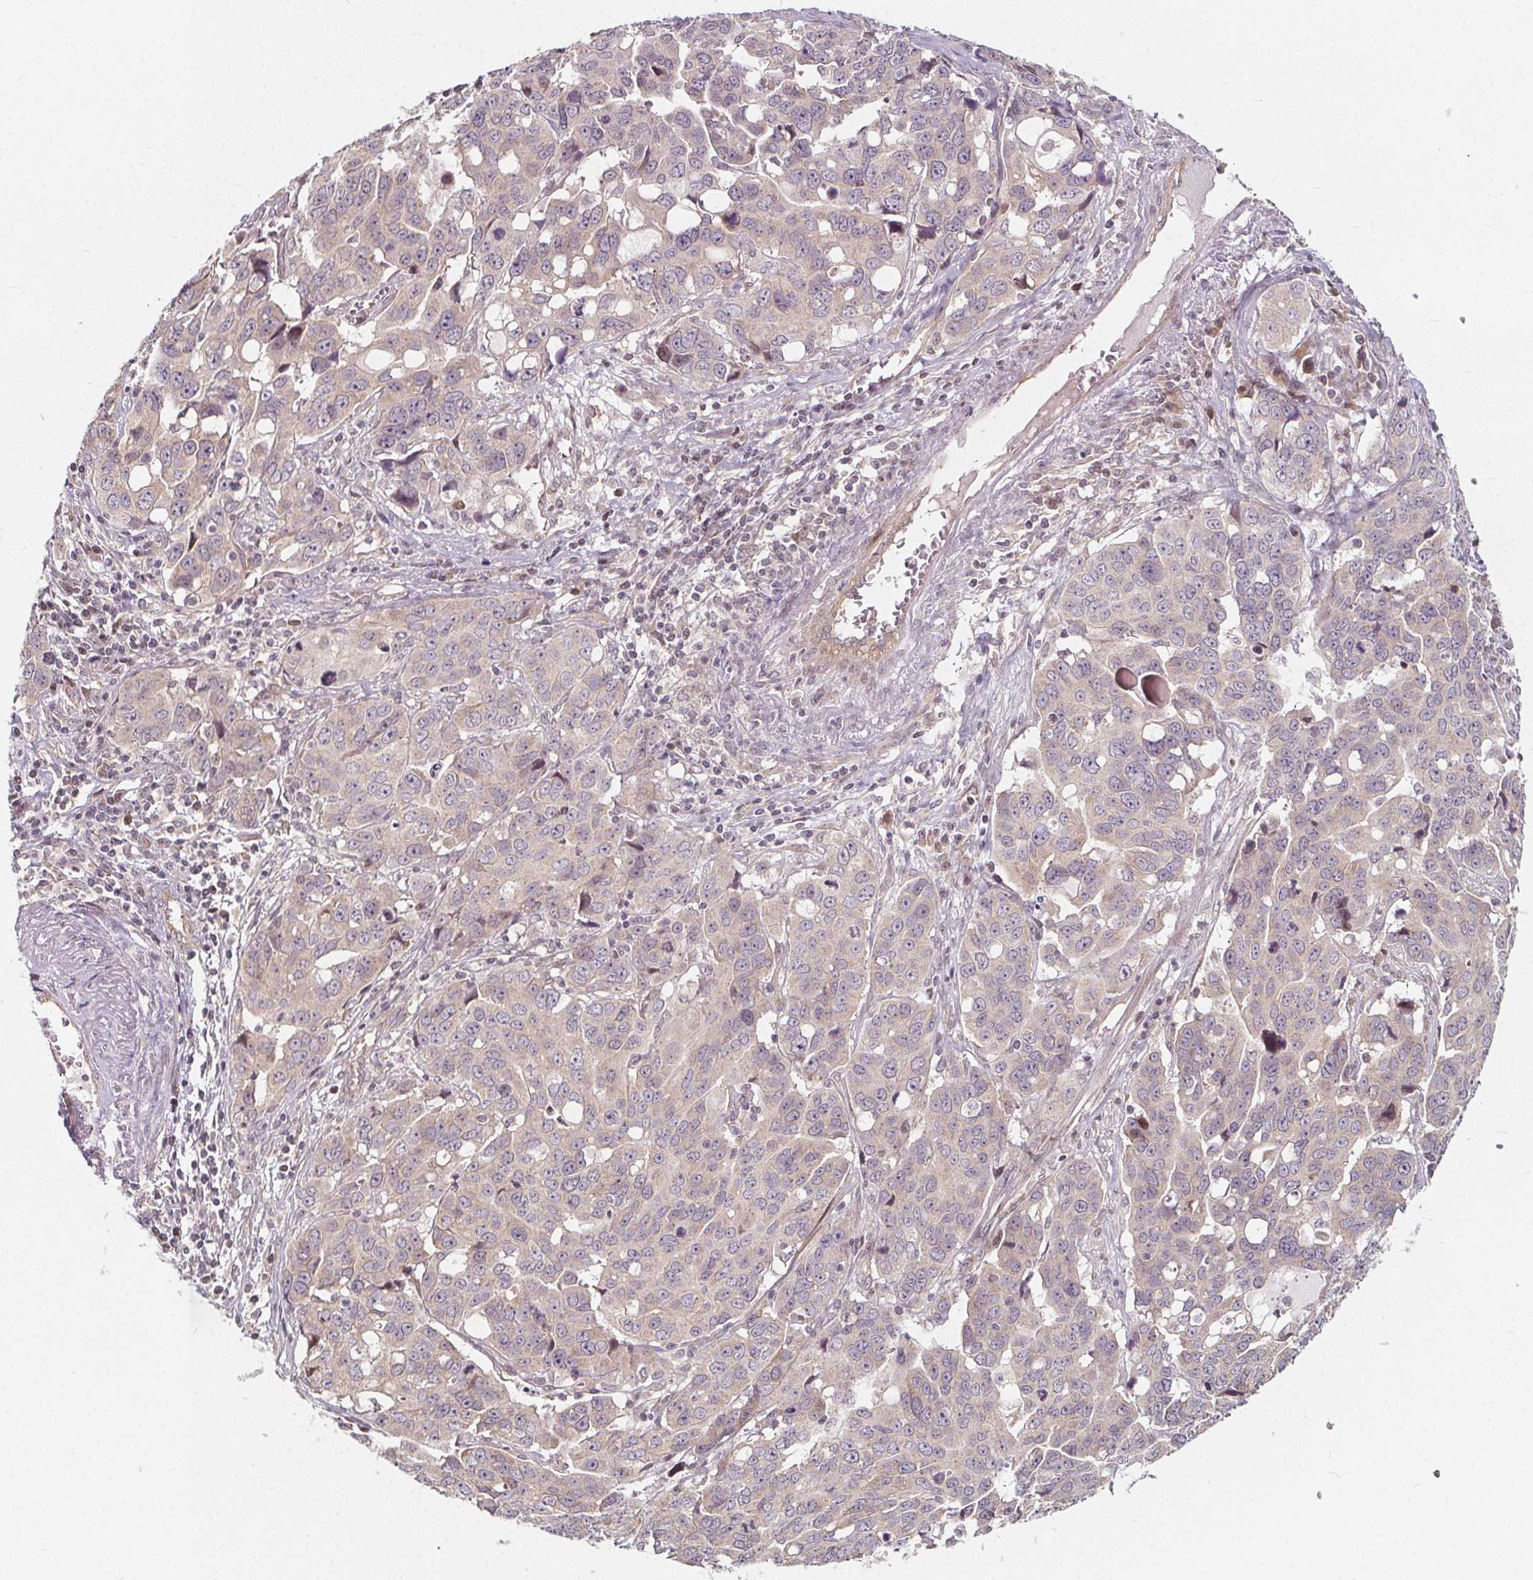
{"staining": {"intensity": "negative", "quantity": "none", "location": "none"}, "tissue": "ovarian cancer", "cell_type": "Tumor cells", "image_type": "cancer", "snomed": [{"axis": "morphology", "description": "Carcinoma, endometroid"}, {"axis": "topography", "description": "Ovary"}], "caption": "IHC image of neoplastic tissue: ovarian cancer stained with DAB displays no significant protein staining in tumor cells.", "gene": "AKT1S1", "patient": {"sex": "female", "age": 78}}